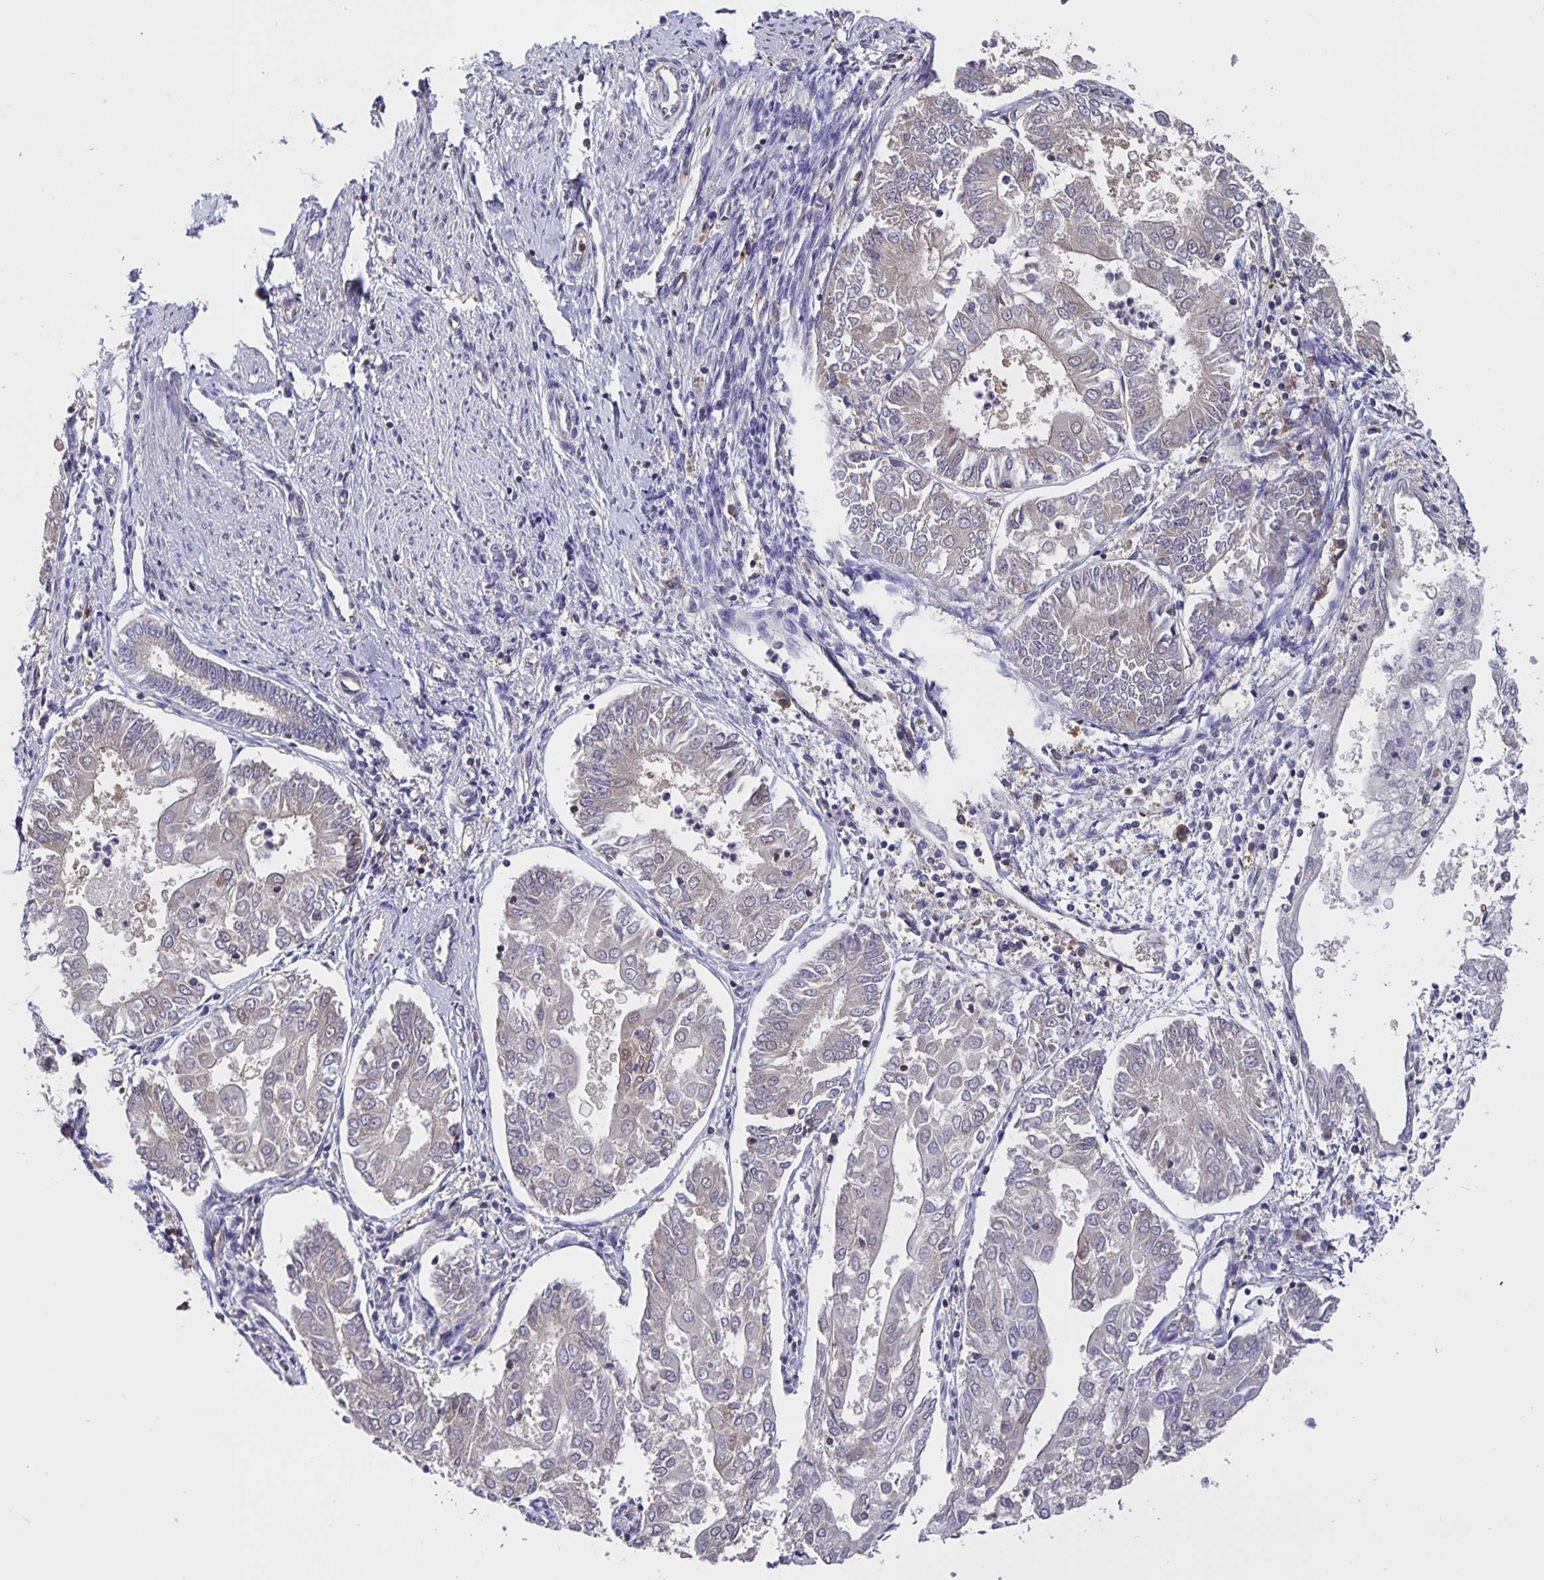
{"staining": {"intensity": "negative", "quantity": "none", "location": "none"}, "tissue": "endometrial cancer", "cell_type": "Tumor cells", "image_type": "cancer", "snomed": [{"axis": "morphology", "description": "Adenocarcinoma, NOS"}, {"axis": "topography", "description": "Endometrium"}], "caption": "IHC of human endometrial adenocarcinoma exhibits no positivity in tumor cells. The staining was performed using DAB (3,3'-diaminobenzidine) to visualize the protein expression in brown, while the nuclei were stained in blue with hematoxylin (Magnification: 20x).", "gene": "FEM1C", "patient": {"sex": "female", "age": 68}}